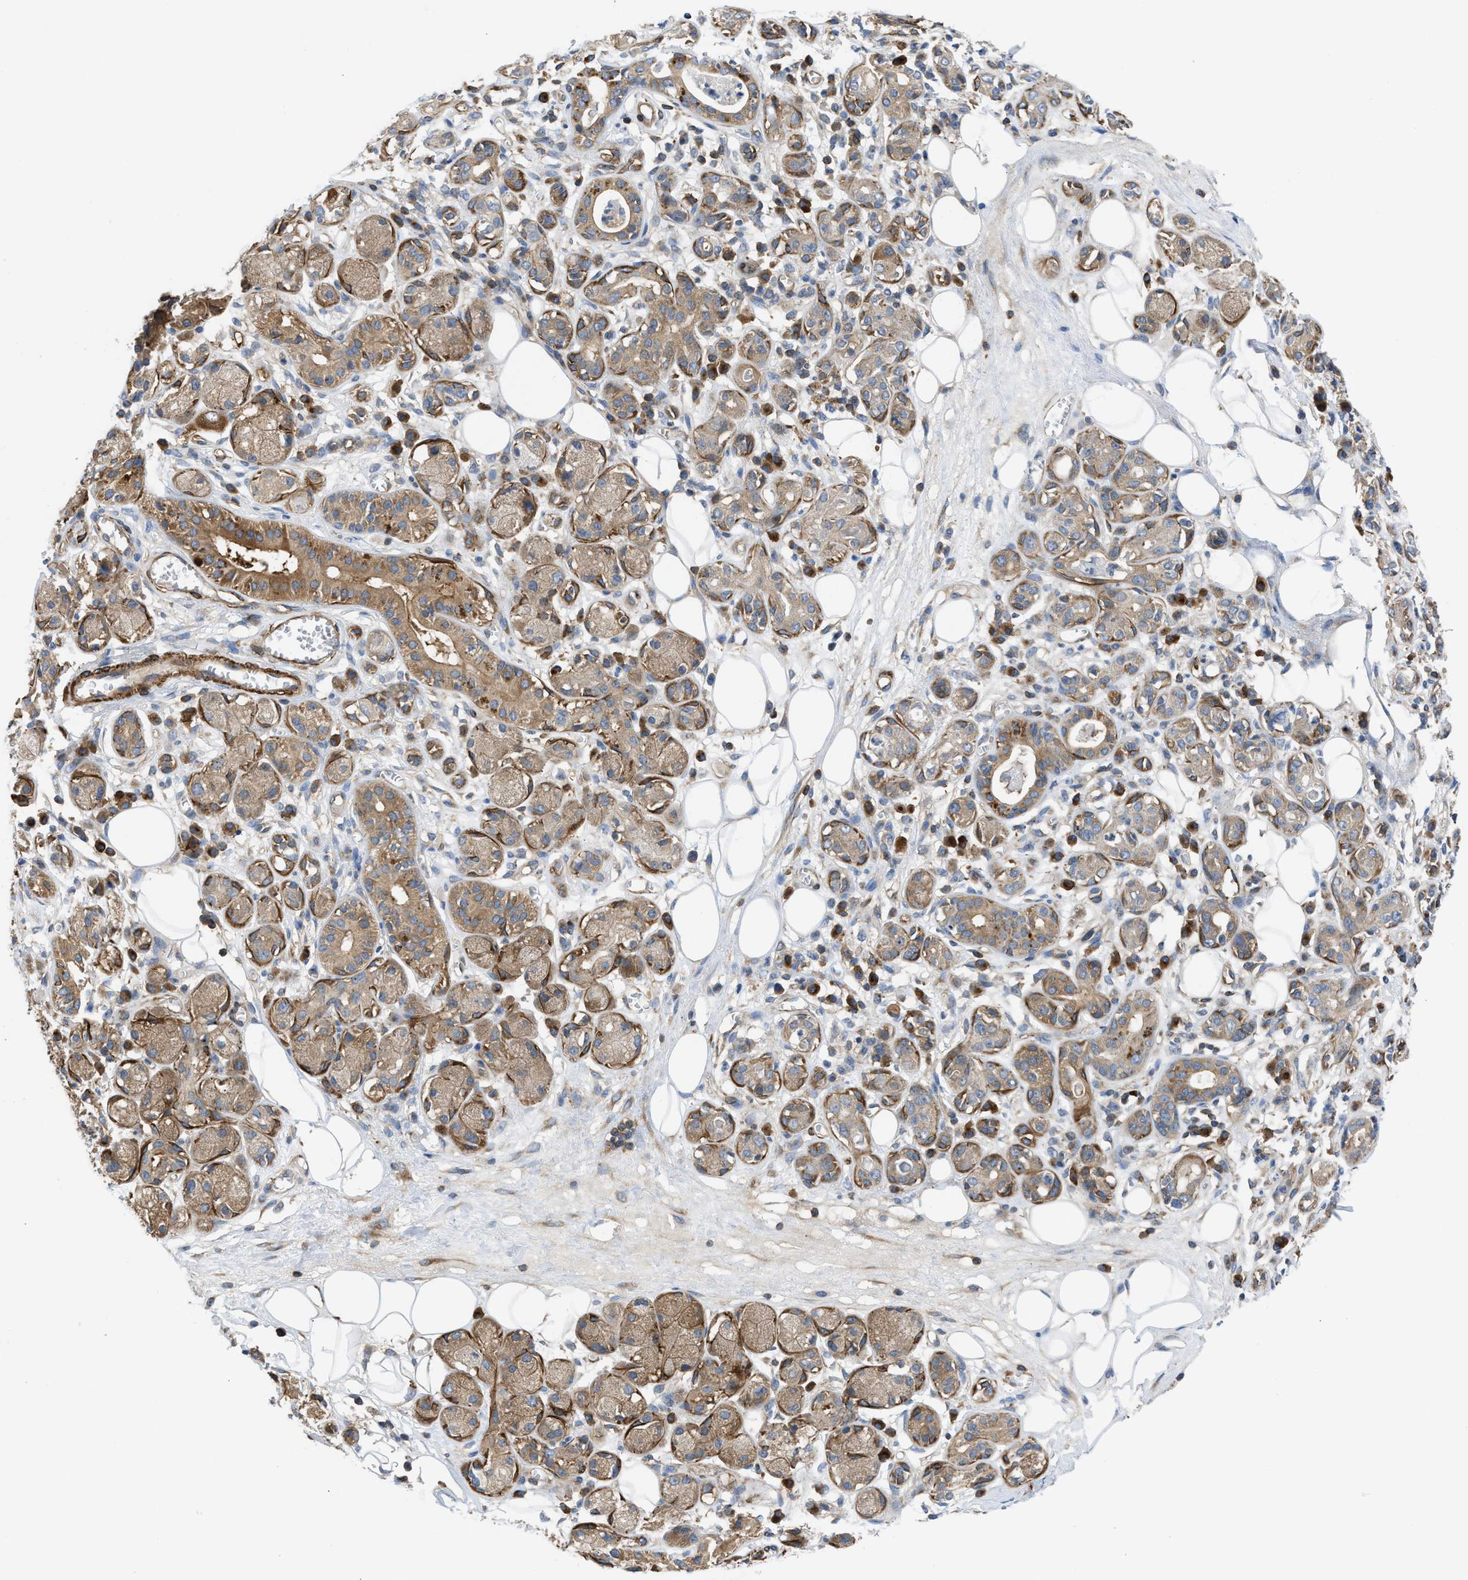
{"staining": {"intensity": "weak", "quantity": "25%-75%", "location": "cytoplasmic/membranous"}, "tissue": "adipose tissue", "cell_type": "Adipocytes", "image_type": "normal", "snomed": [{"axis": "morphology", "description": "Normal tissue, NOS"}, {"axis": "morphology", "description": "Inflammation, NOS"}, {"axis": "topography", "description": "Salivary gland"}, {"axis": "topography", "description": "Peripheral nerve tissue"}], "caption": "Adipocytes reveal low levels of weak cytoplasmic/membranous positivity in approximately 25%-75% of cells in unremarkable human adipose tissue.", "gene": "CHKB", "patient": {"sex": "female", "age": 75}}